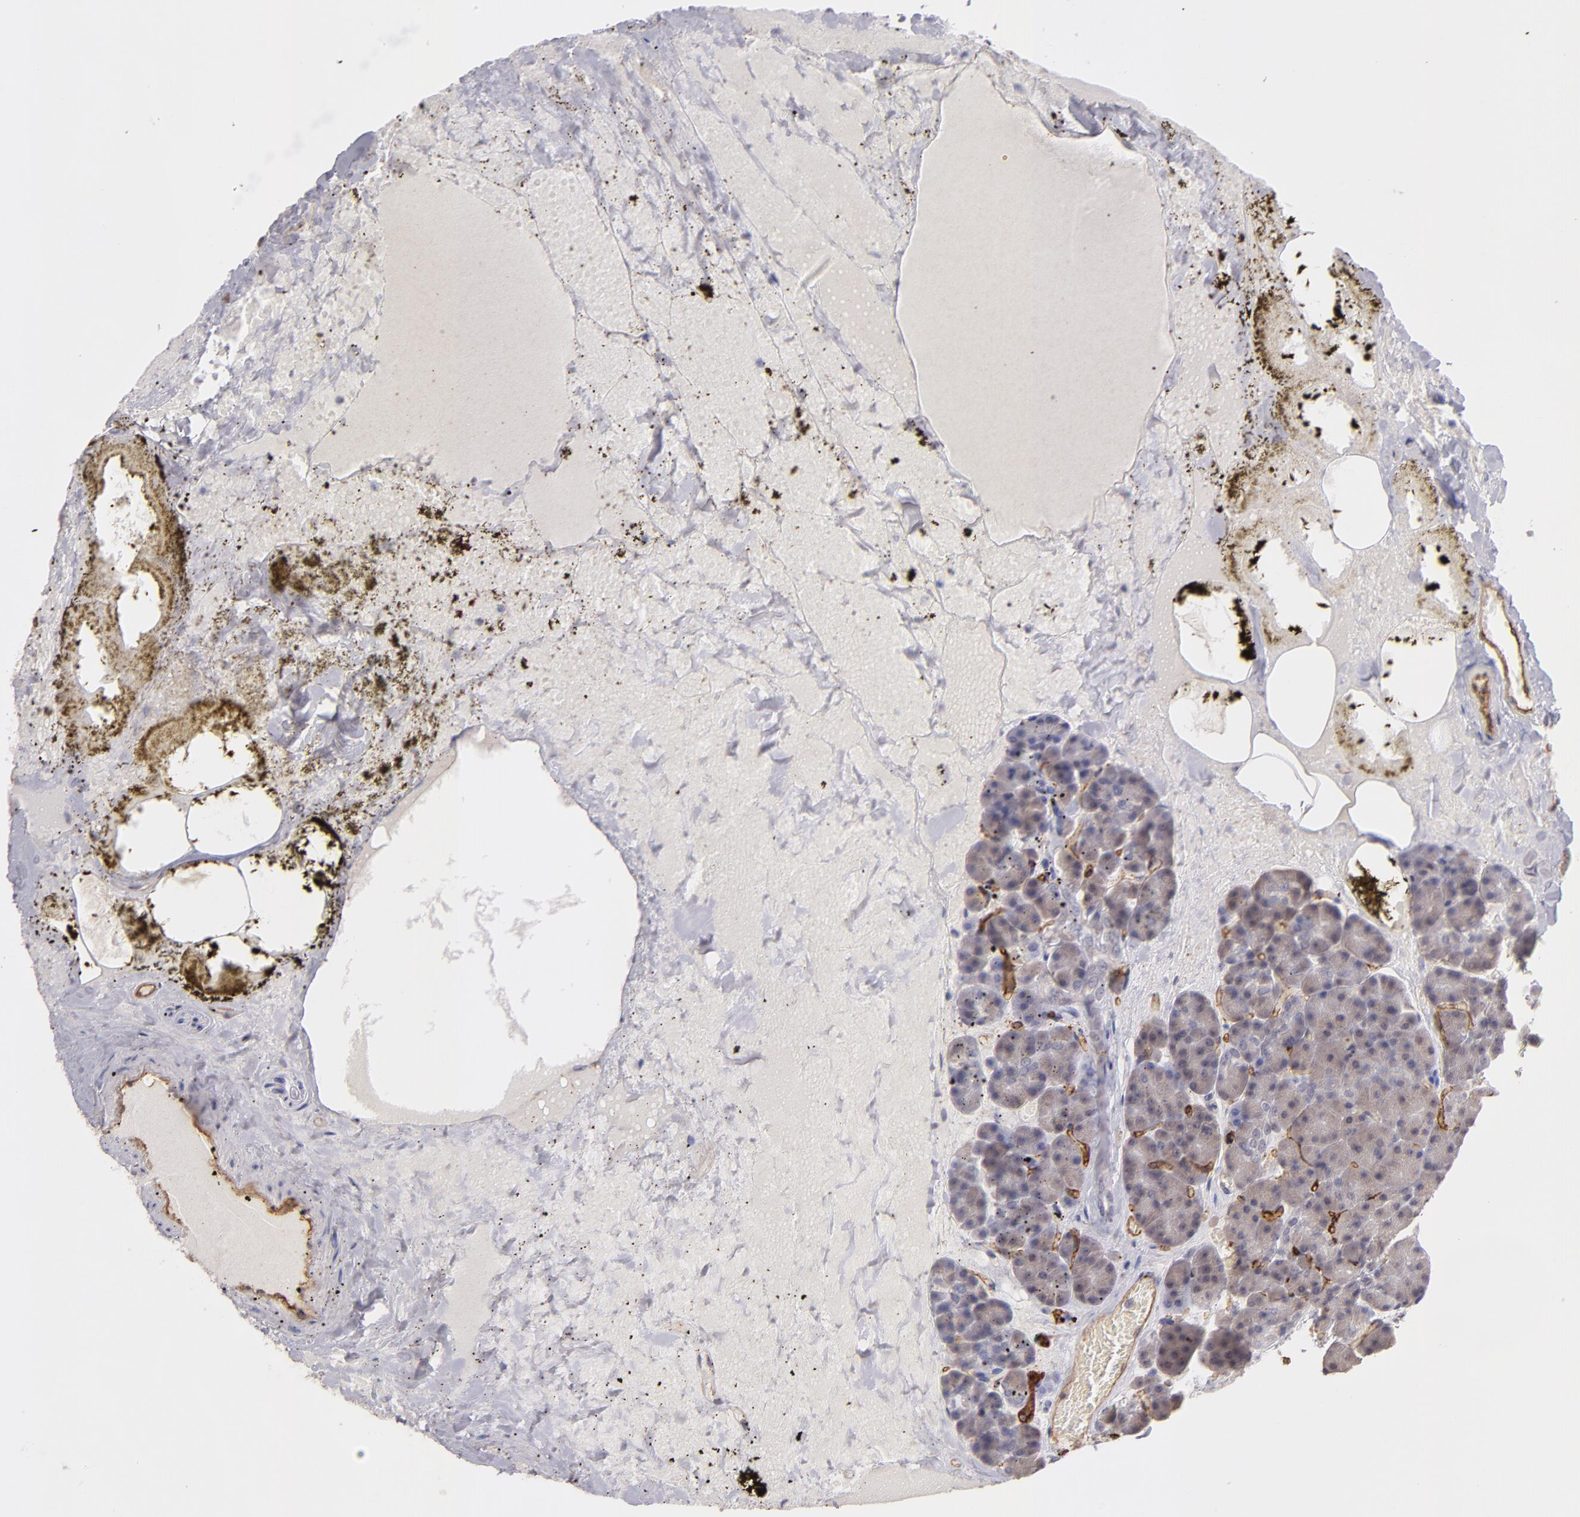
{"staining": {"intensity": "moderate", "quantity": ">75%", "location": "cytoplasmic/membranous"}, "tissue": "pancreas", "cell_type": "Exocrine glandular cells", "image_type": "normal", "snomed": [{"axis": "morphology", "description": "Normal tissue, NOS"}, {"axis": "topography", "description": "Pancreas"}], "caption": "An immunohistochemistry histopathology image of normal tissue is shown. Protein staining in brown shows moderate cytoplasmic/membranous positivity in pancreas within exocrine glandular cells.", "gene": "THBD", "patient": {"sex": "female", "age": 35}}